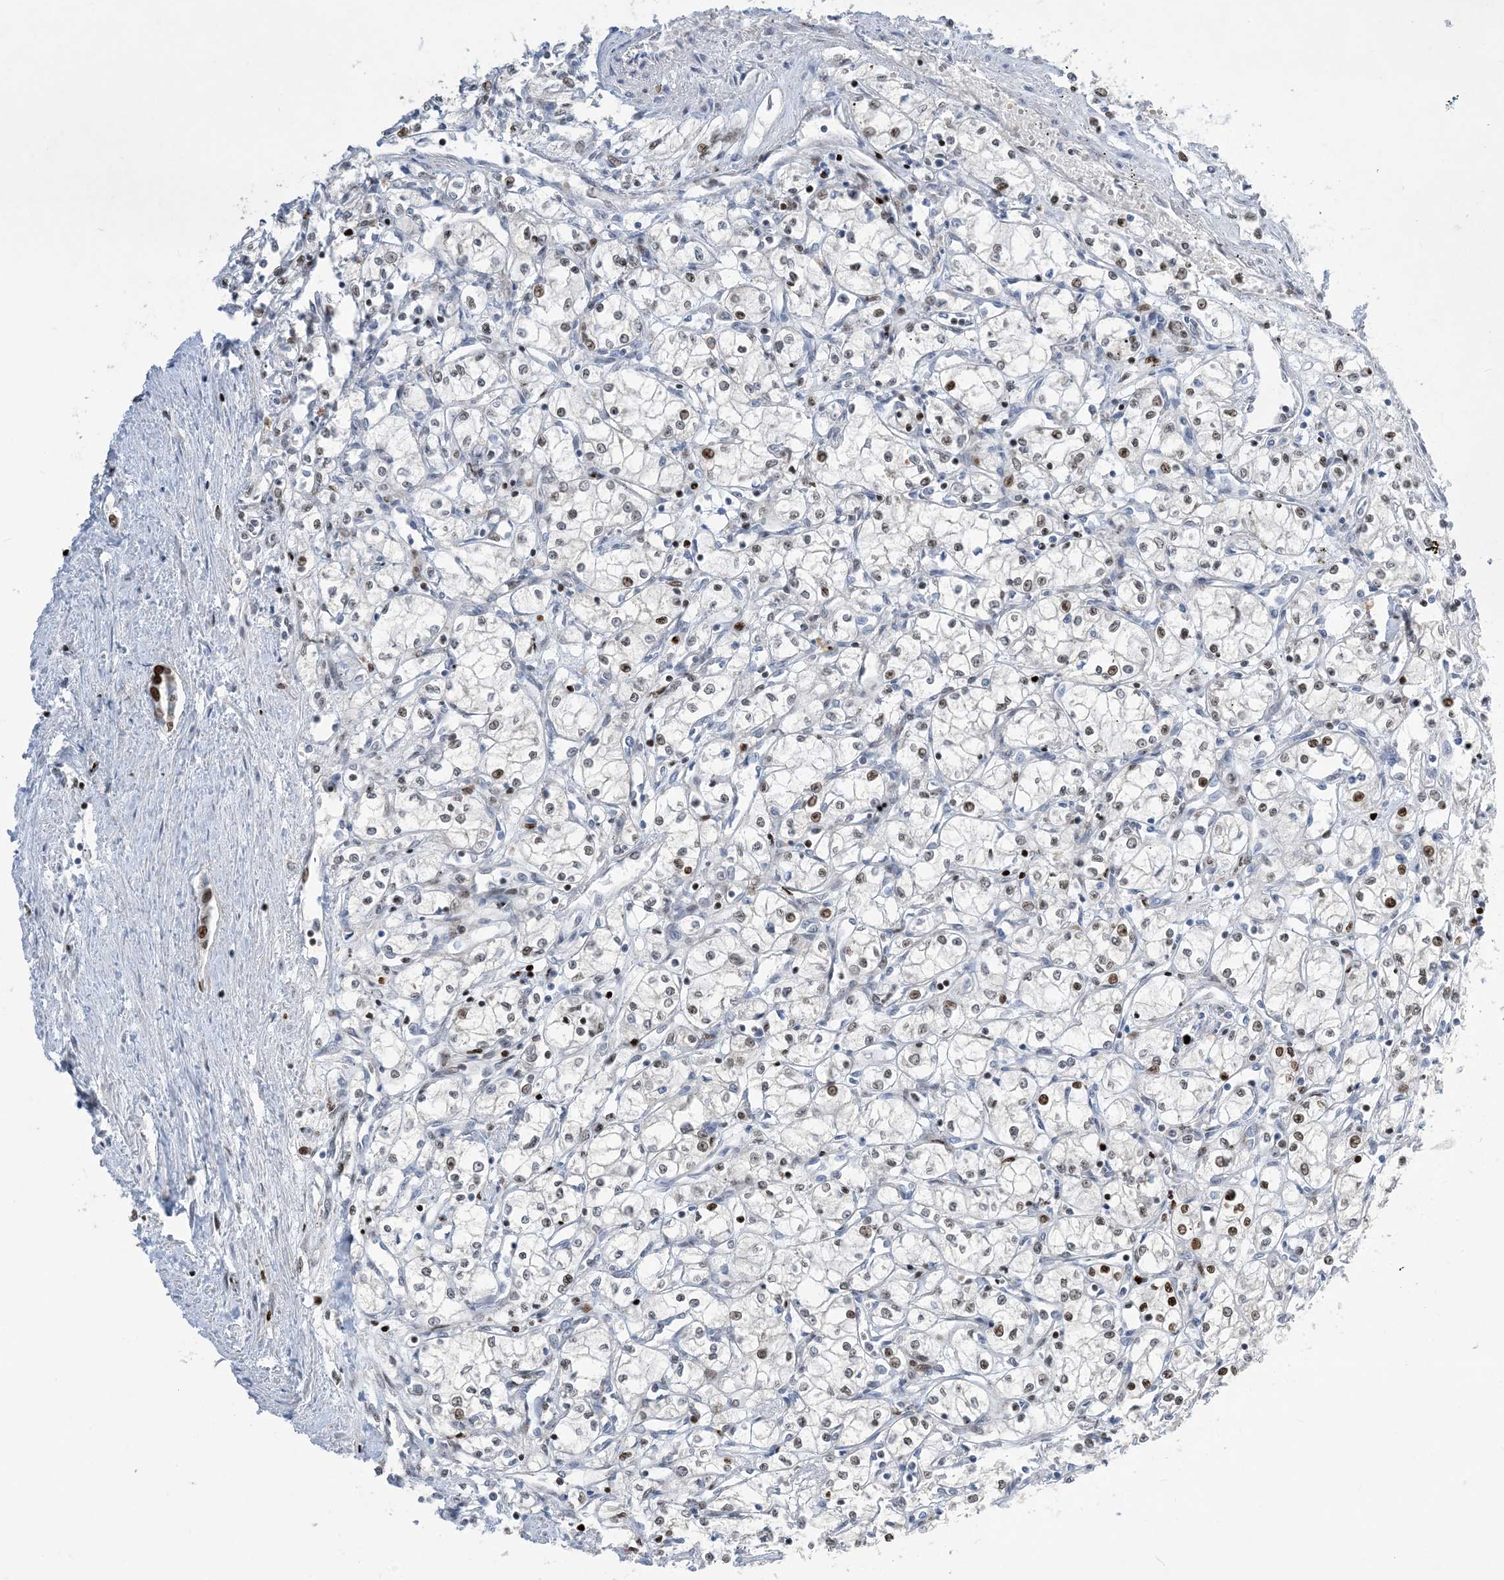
{"staining": {"intensity": "moderate", "quantity": "25%-75%", "location": "nuclear"}, "tissue": "renal cancer", "cell_type": "Tumor cells", "image_type": "cancer", "snomed": [{"axis": "morphology", "description": "Adenocarcinoma, NOS"}, {"axis": "topography", "description": "Kidney"}], "caption": "Approximately 25%-75% of tumor cells in renal adenocarcinoma exhibit moderate nuclear protein positivity as visualized by brown immunohistochemical staining.", "gene": "SLC25A53", "patient": {"sex": "male", "age": 59}}